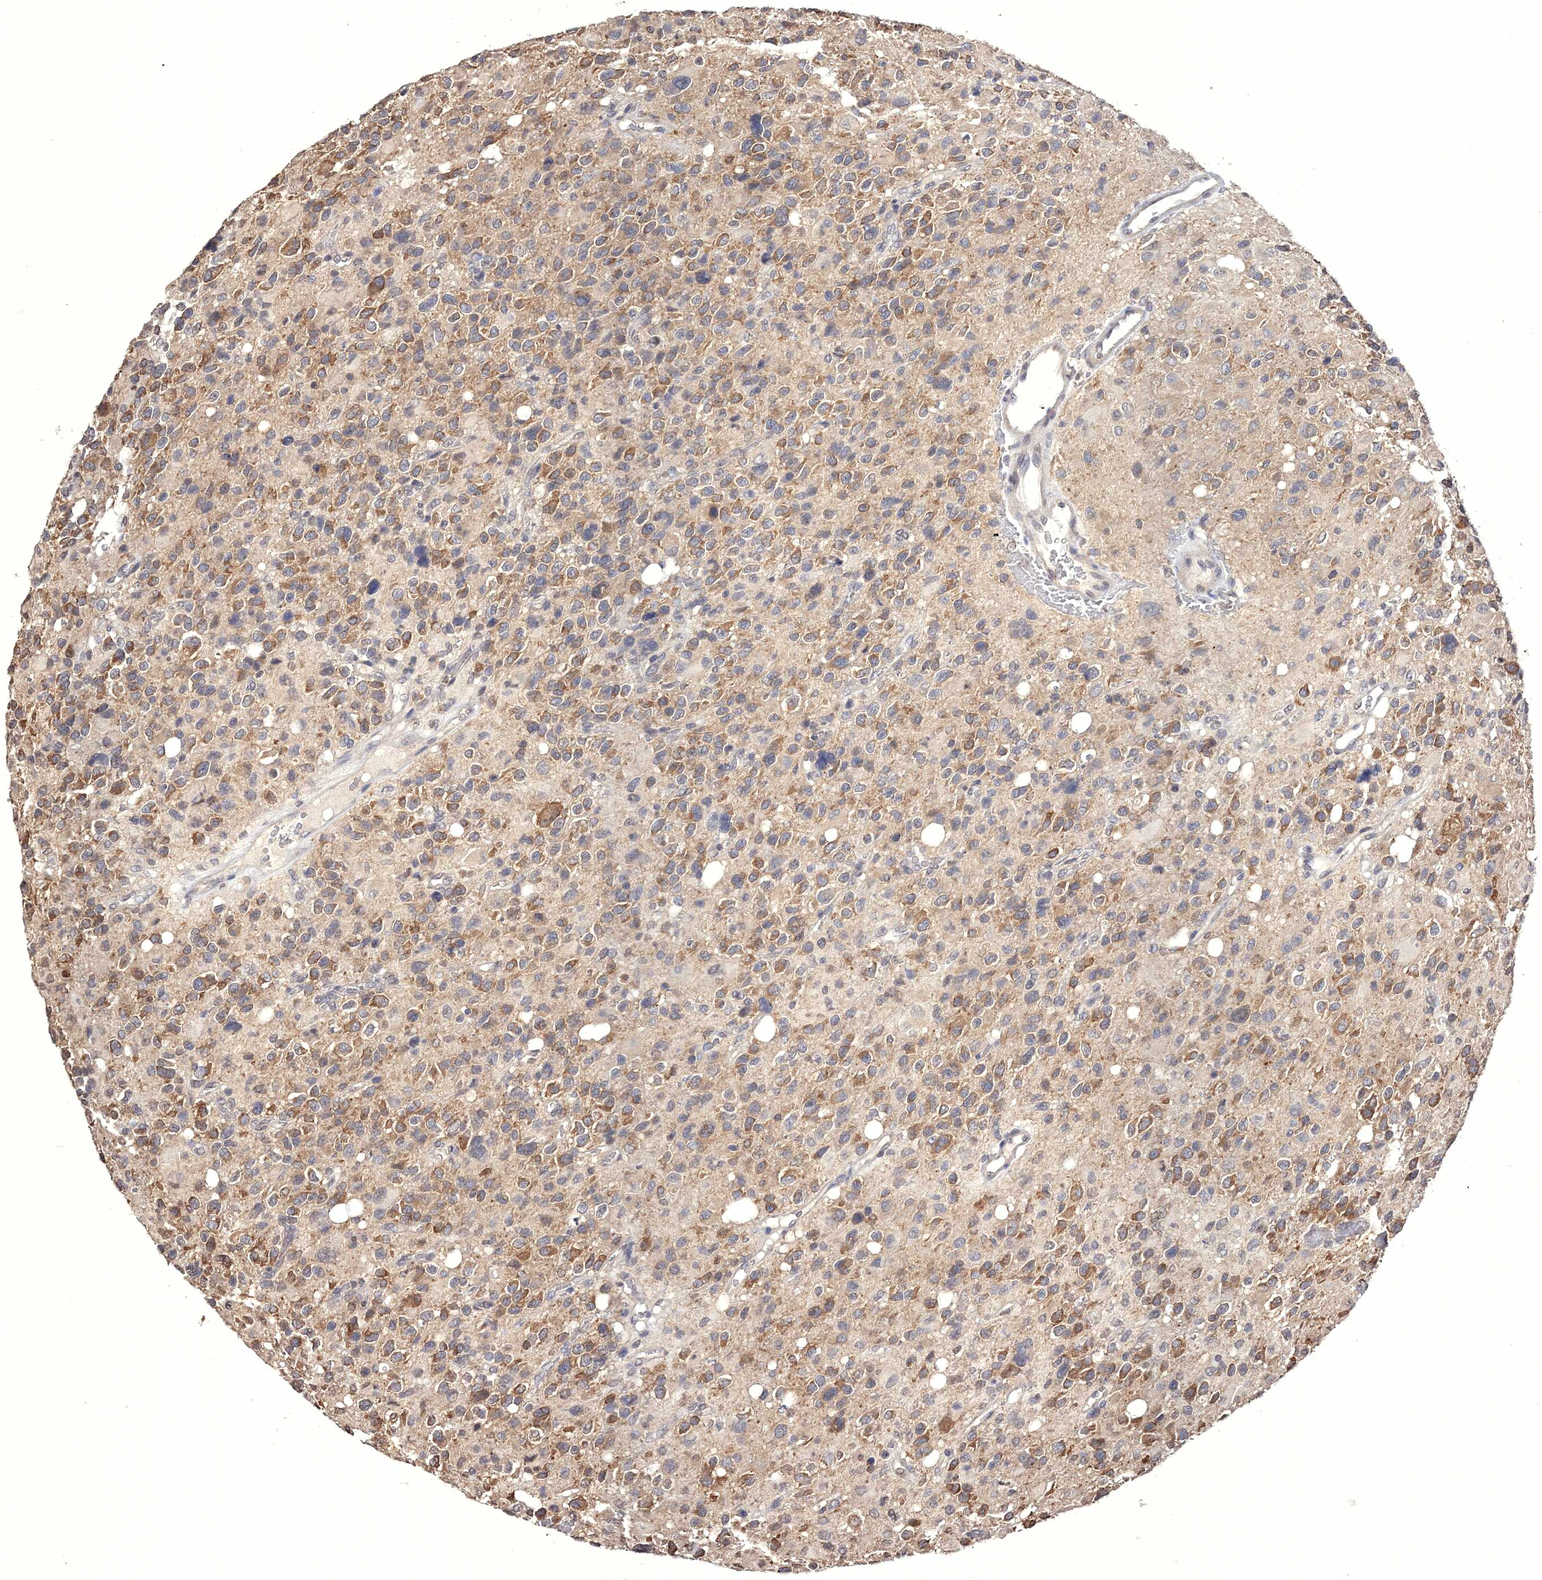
{"staining": {"intensity": "moderate", "quantity": ">75%", "location": "cytoplasmic/membranous"}, "tissue": "glioma", "cell_type": "Tumor cells", "image_type": "cancer", "snomed": [{"axis": "morphology", "description": "Glioma, malignant, High grade"}, {"axis": "topography", "description": "Brain"}], "caption": "About >75% of tumor cells in glioma display moderate cytoplasmic/membranous protein positivity as visualized by brown immunohistochemical staining.", "gene": "GPN1", "patient": {"sex": "male", "age": 48}}